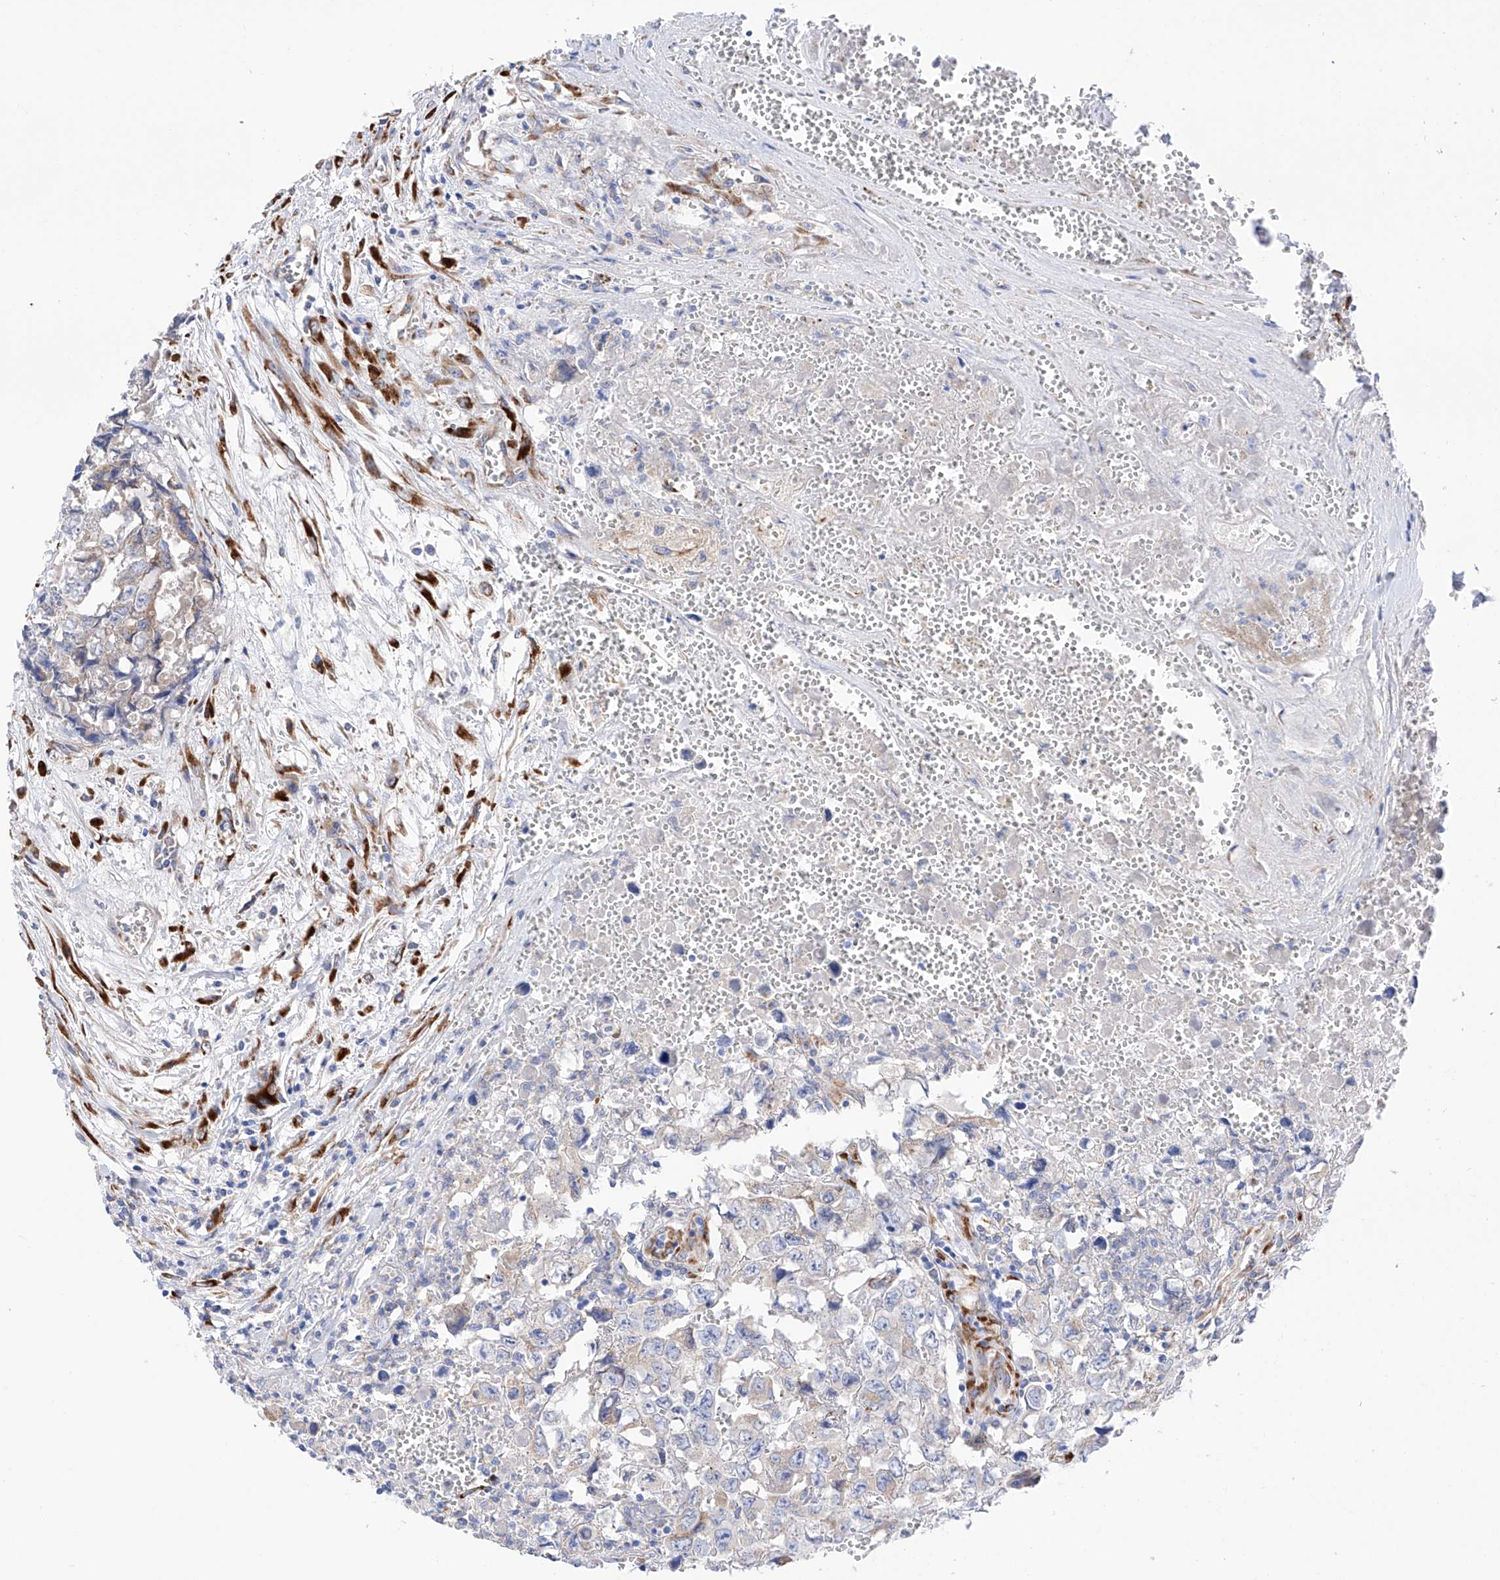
{"staining": {"intensity": "negative", "quantity": "none", "location": "none"}, "tissue": "testis cancer", "cell_type": "Tumor cells", "image_type": "cancer", "snomed": [{"axis": "morphology", "description": "Carcinoma, Embryonal, NOS"}, {"axis": "topography", "description": "Testis"}], "caption": "Image shows no protein staining in tumor cells of testis cancer (embryonal carcinoma) tissue. The staining is performed using DAB brown chromogen with nuclei counter-stained in using hematoxylin.", "gene": "PDIA5", "patient": {"sex": "male", "age": 31}}